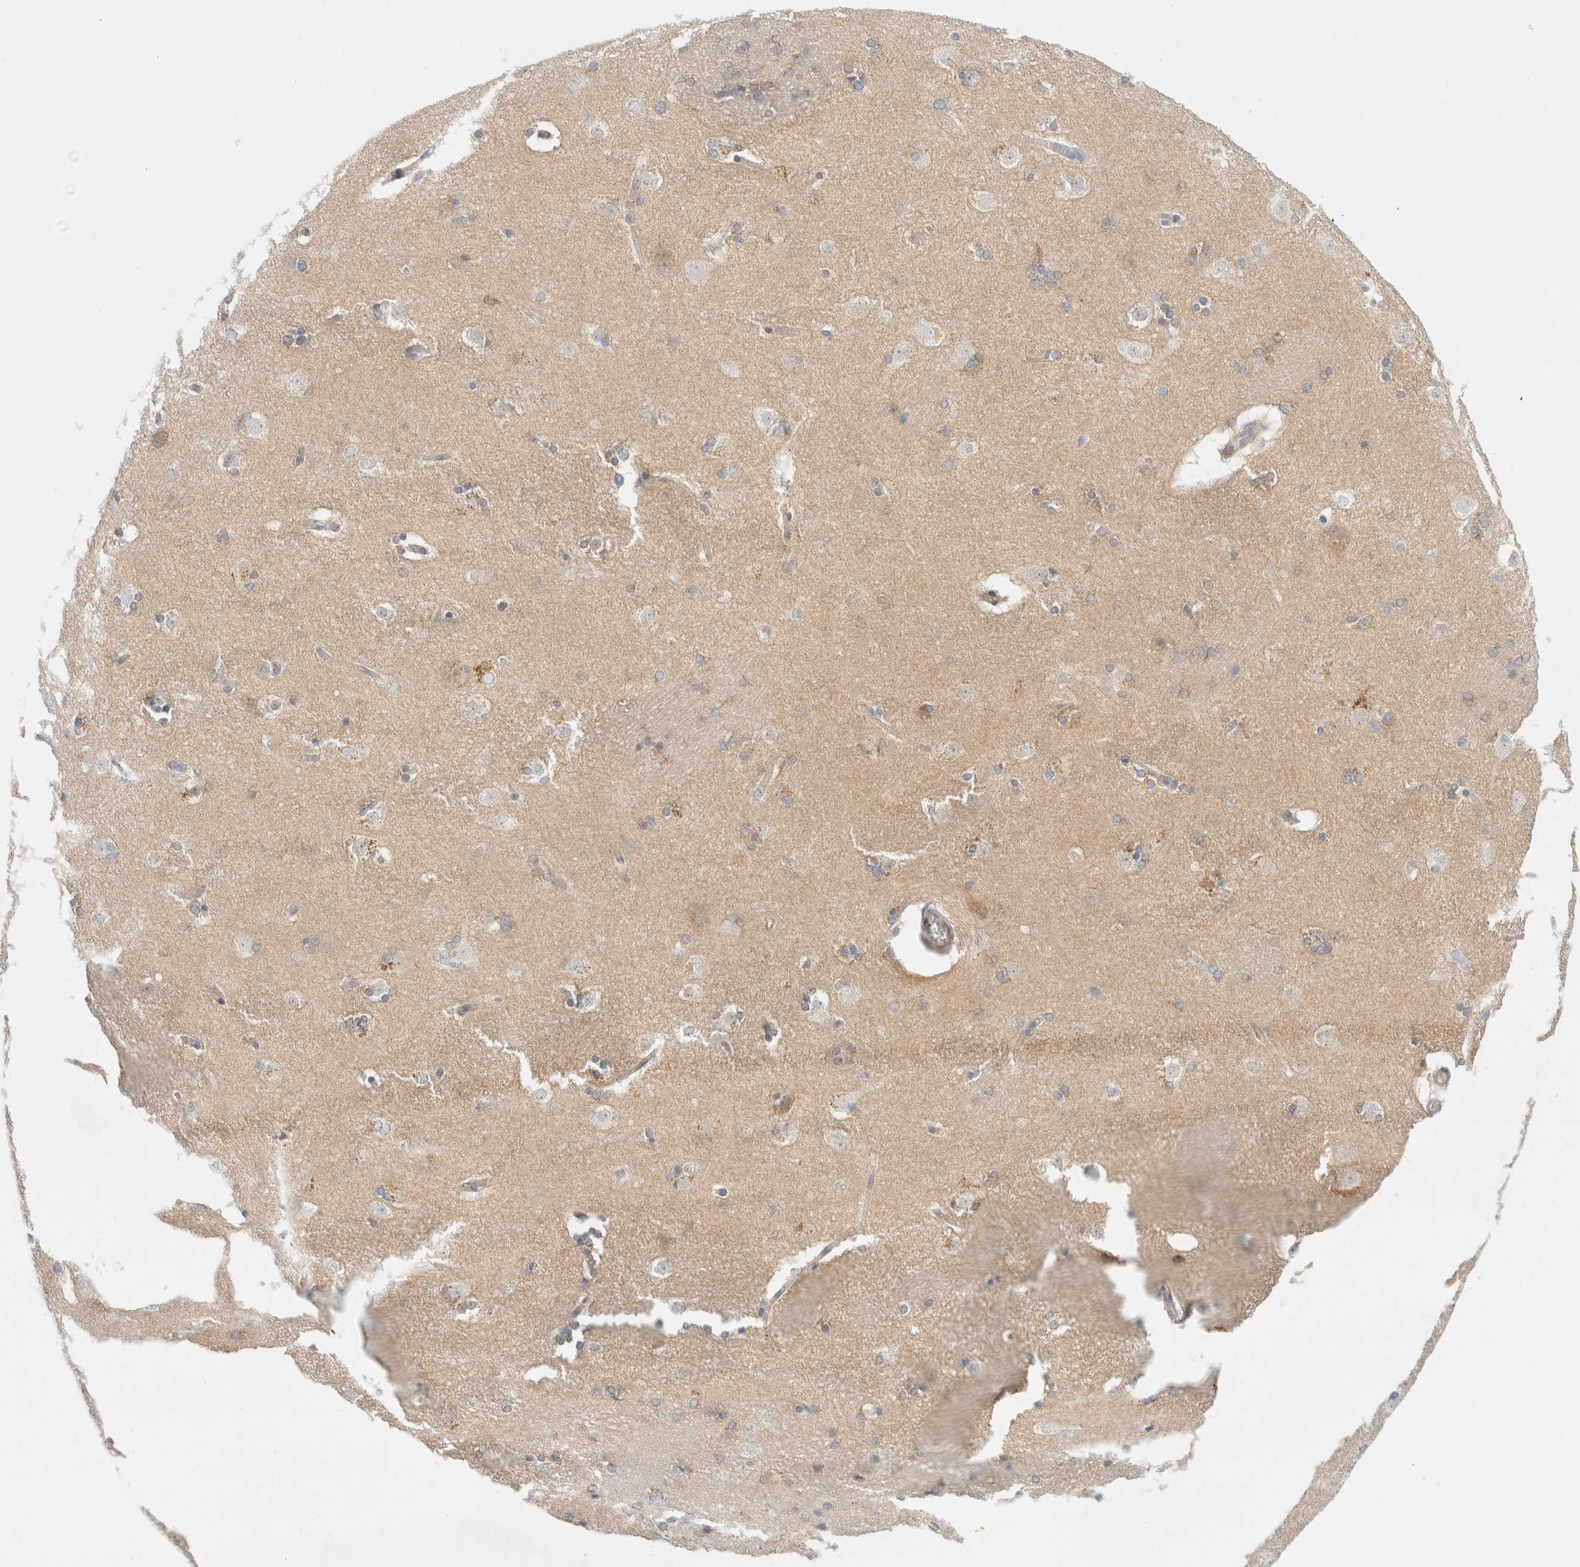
{"staining": {"intensity": "moderate", "quantity": "<25%", "location": "cytoplasmic/membranous"}, "tissue": "caudate", "cell_type": "Glial cells", "image_type": "normal", "snomed": [{"axis": "morphology", "description": "Normal tissue, NOS"}, {"axis": "topography", "description": "Lateral ventricle wall"}], "caption": "Immunohistochemical staining of normal caudate exhibits low levels of moderate cytoplasmic/membranous expression in about <25% of glial cells. (Brightfield microscopy of DAB IHC at high magnification).", "gene": "MARK3", "patient": {"sex": "female", "age": 19}}